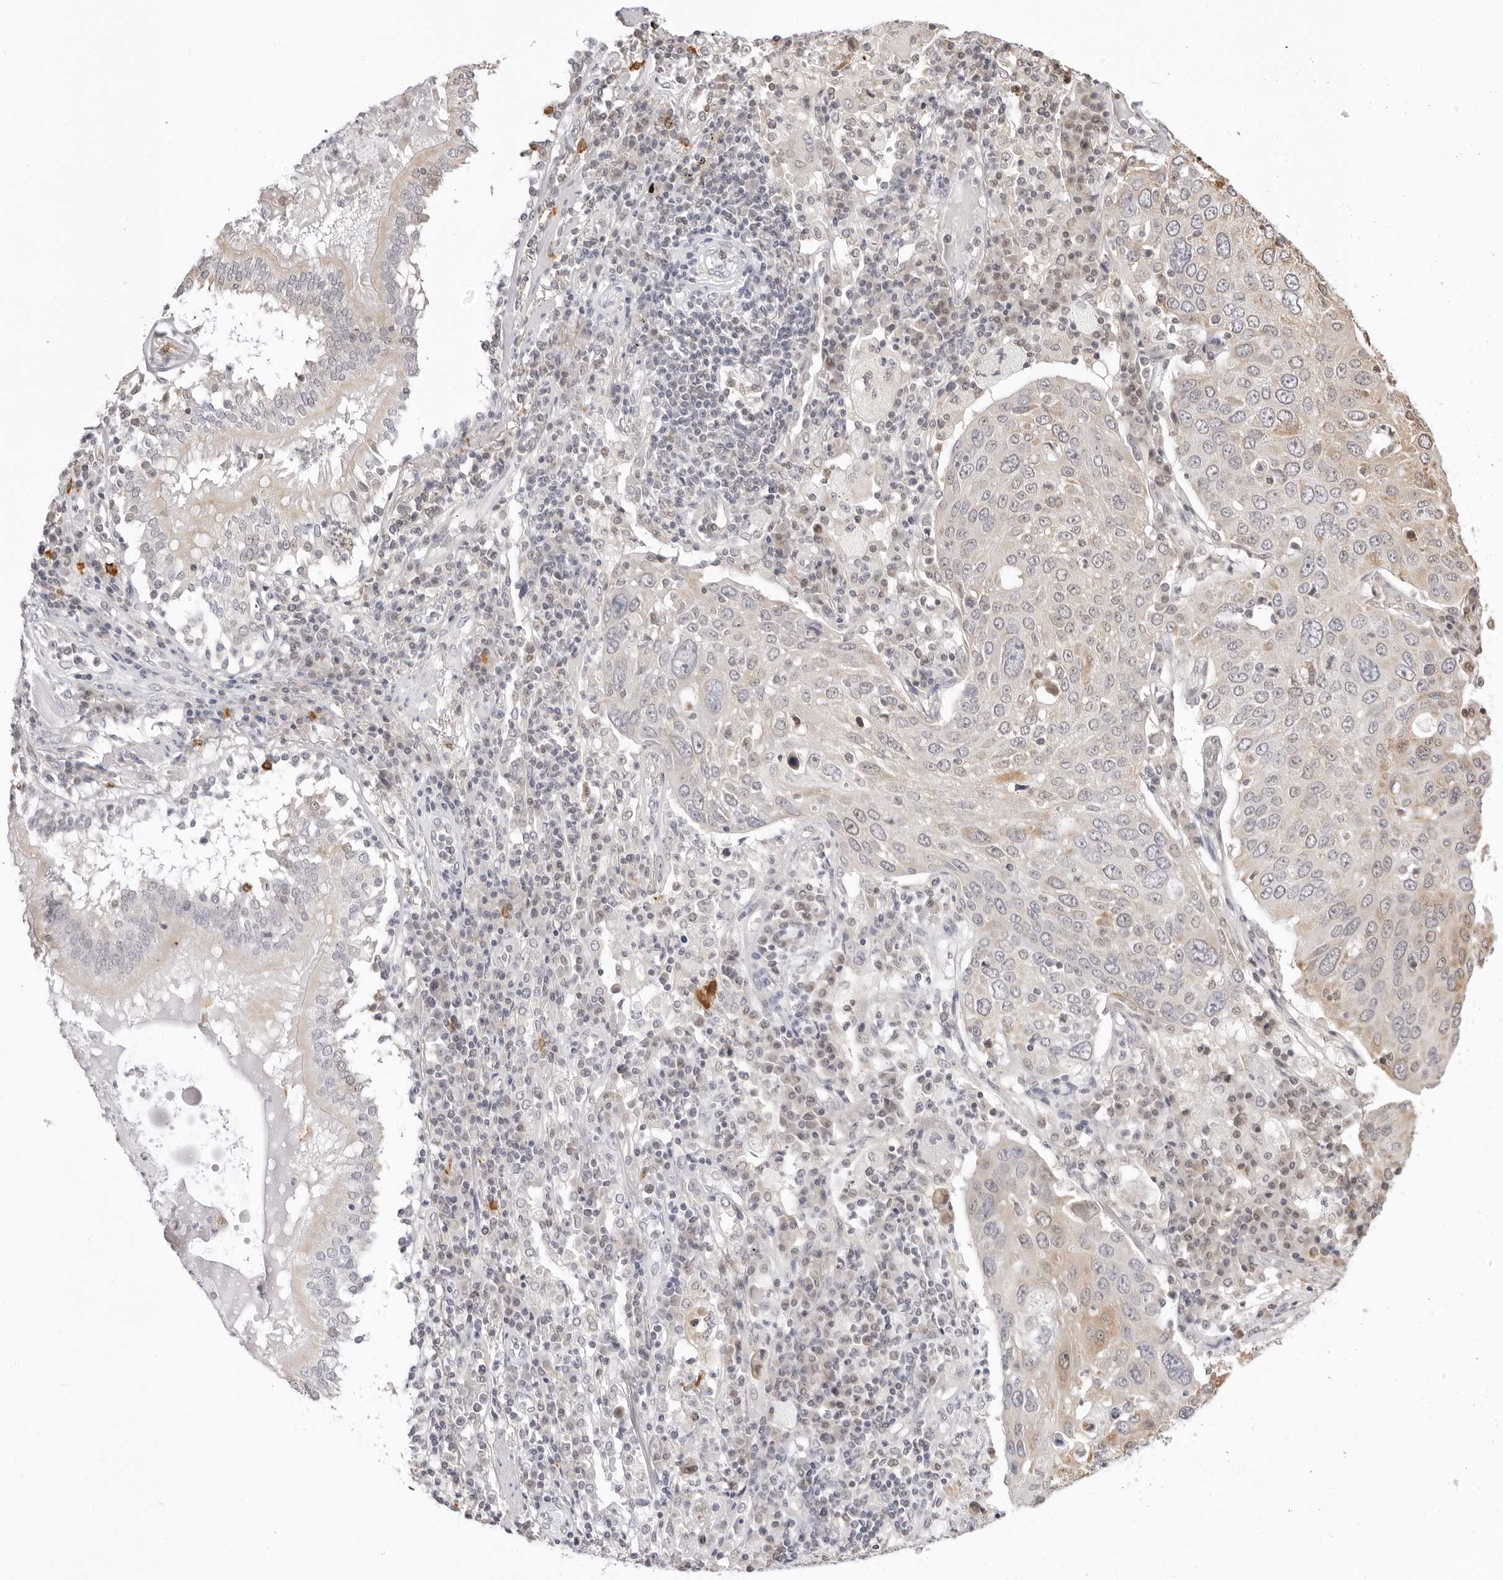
{"staining": {"intensity": "weak", "quantity": "<25%", "location": "cytoplasmic/membranous"}, "tissue": "lung cancer", "cell_type": "Tumor cells", "image_type": "cancer", "snomed": [{"axis": "morphology", "description": "Squamous cell carcinoma, NOS"}, {"axis": "topography", "description": "Lung"}], "caption": "Human lung cancer stained for a protein using immunohistochemistry displays no positivity in tumor cells.", "gene": "FDPS", "patient": {"sex": "male", "age": 65}}